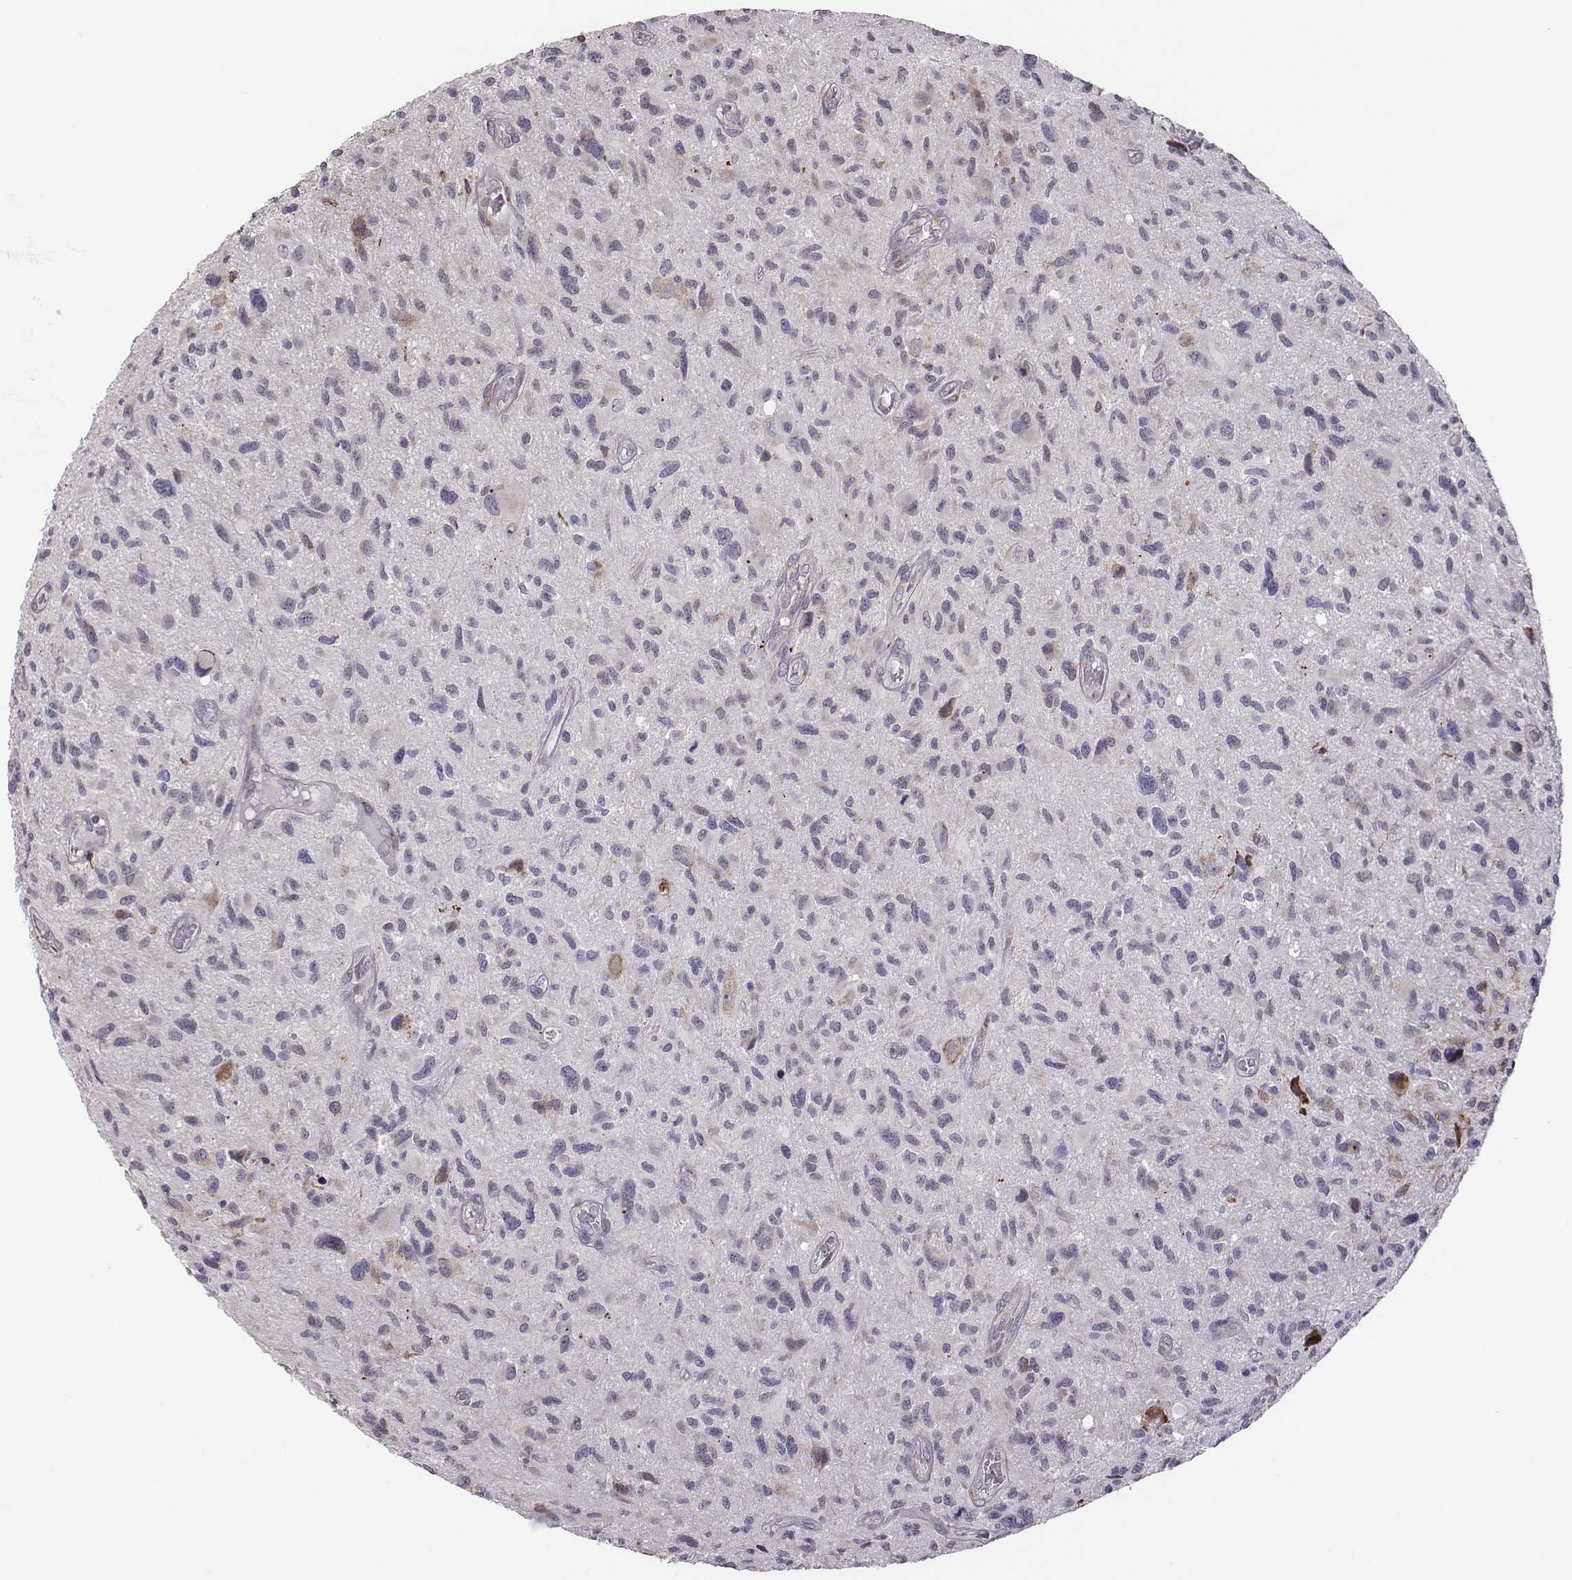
{"staining": {"intensity": "negative", "quantity": "none", "location": "none"}, "tissue": "glioma", "cell_type": "Tumor cells", "image_type": "cancer", "snomed": [{"axis": "morphology", "description": "Glioma, malignant, NOS"}, {"axis": "morphology", "description": "Glioma, malignant, High grade"}, {"axis": "topography", "description": "Brain"}], "caption": "Immunohistochemistry (IHC) image of neoplastic tissue: human glioma stained with DAB (3,3'-diaminobenzidine) exhibits no significant protein staining in tumor cells.", "gene": "SELENOI", "patient": {"sex": "female", "age": 71}}